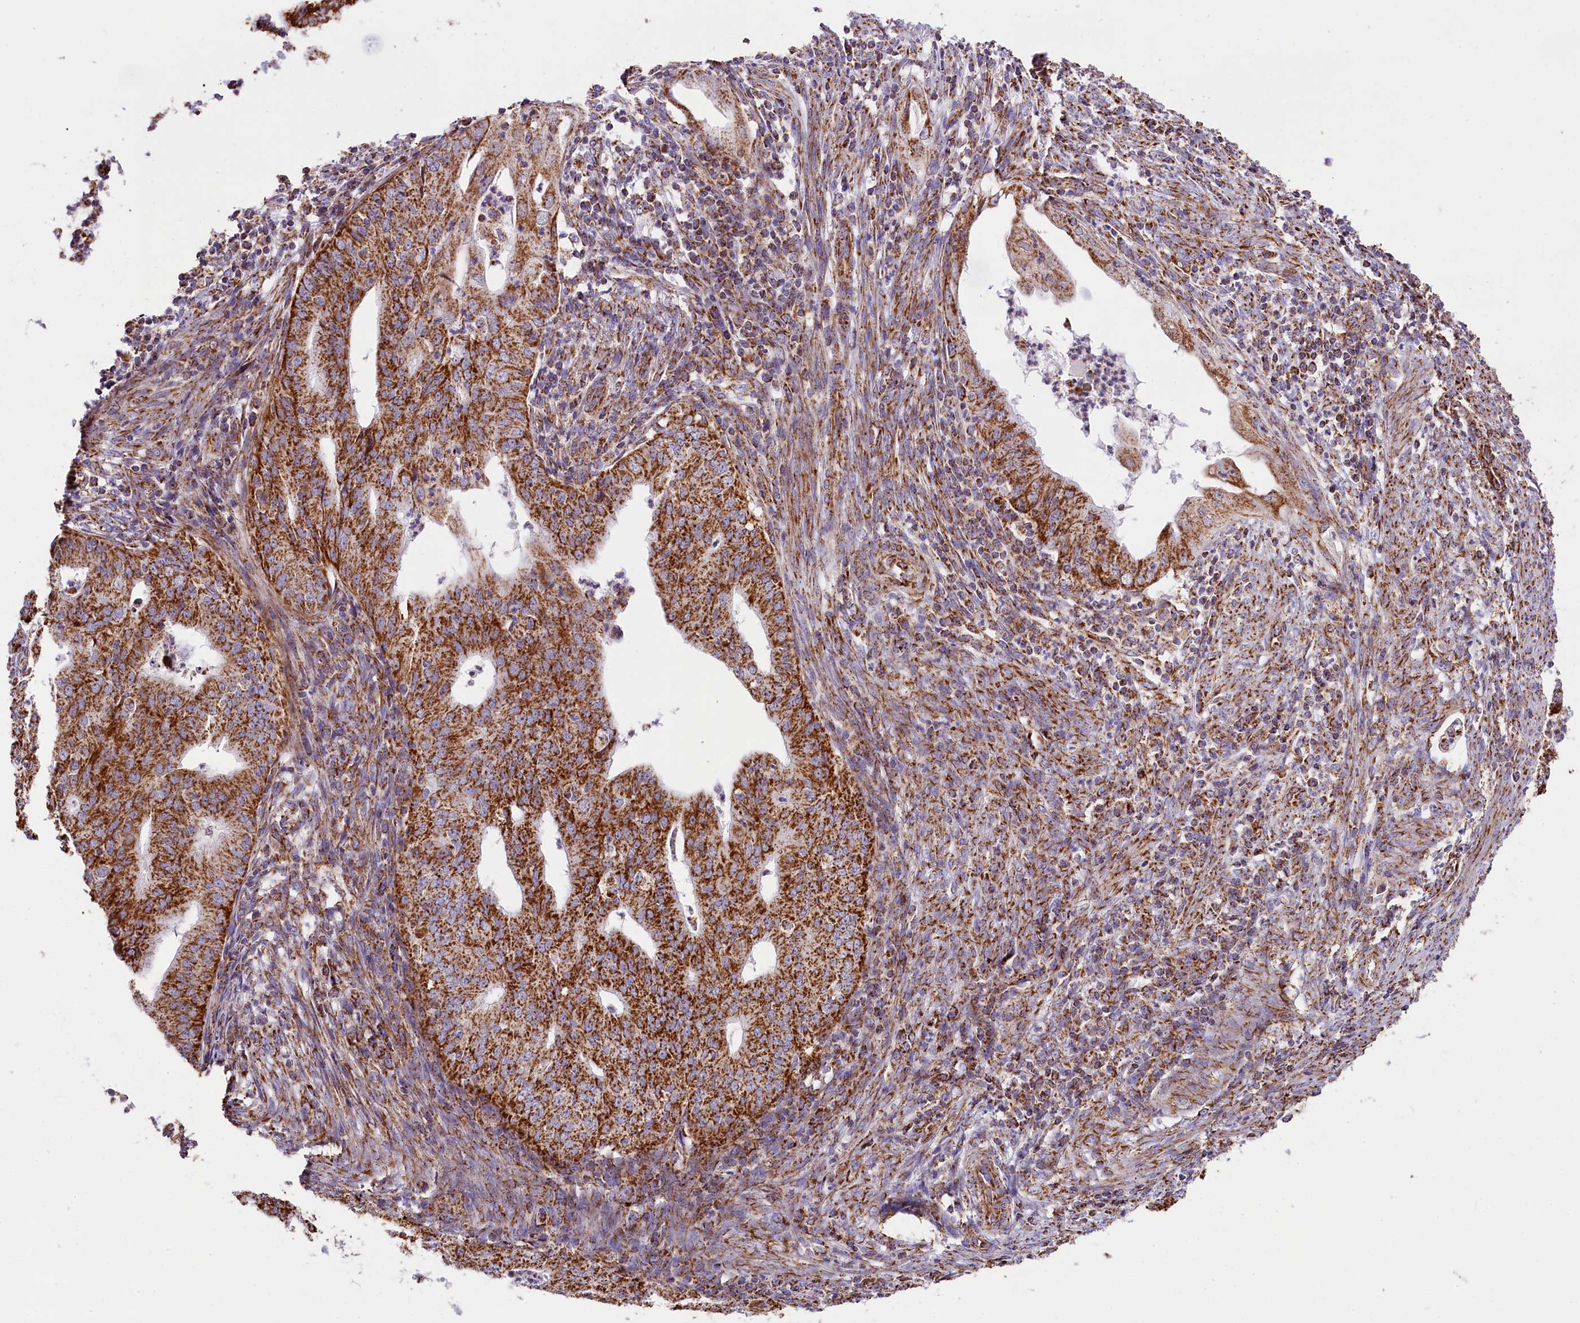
{"staining": {"intensity": "strong", "quantity": ">75%", "location": "cytoplasmic/membranous"}, "tissue": "endometrial cancer", "cell_type": "Tumor cells", "image_type": "cancer", "snomed": [{"axis": "morphology", "description": "Adenocarcinoma, NOS"}, {"axis": "topography", "description": "Endometrium"}], "caption": "High-magnification brightfield microscopy of endometrial cancer stained with DAB (brown) and counterstained with hematoxylin (blue). tumor cells exhibit strong cytoplasmic/membranous positivity is appreciated in approximately>75% of cells.", "gene": "NDUFA8", "patient": {"sex": "female", "age": 50}}